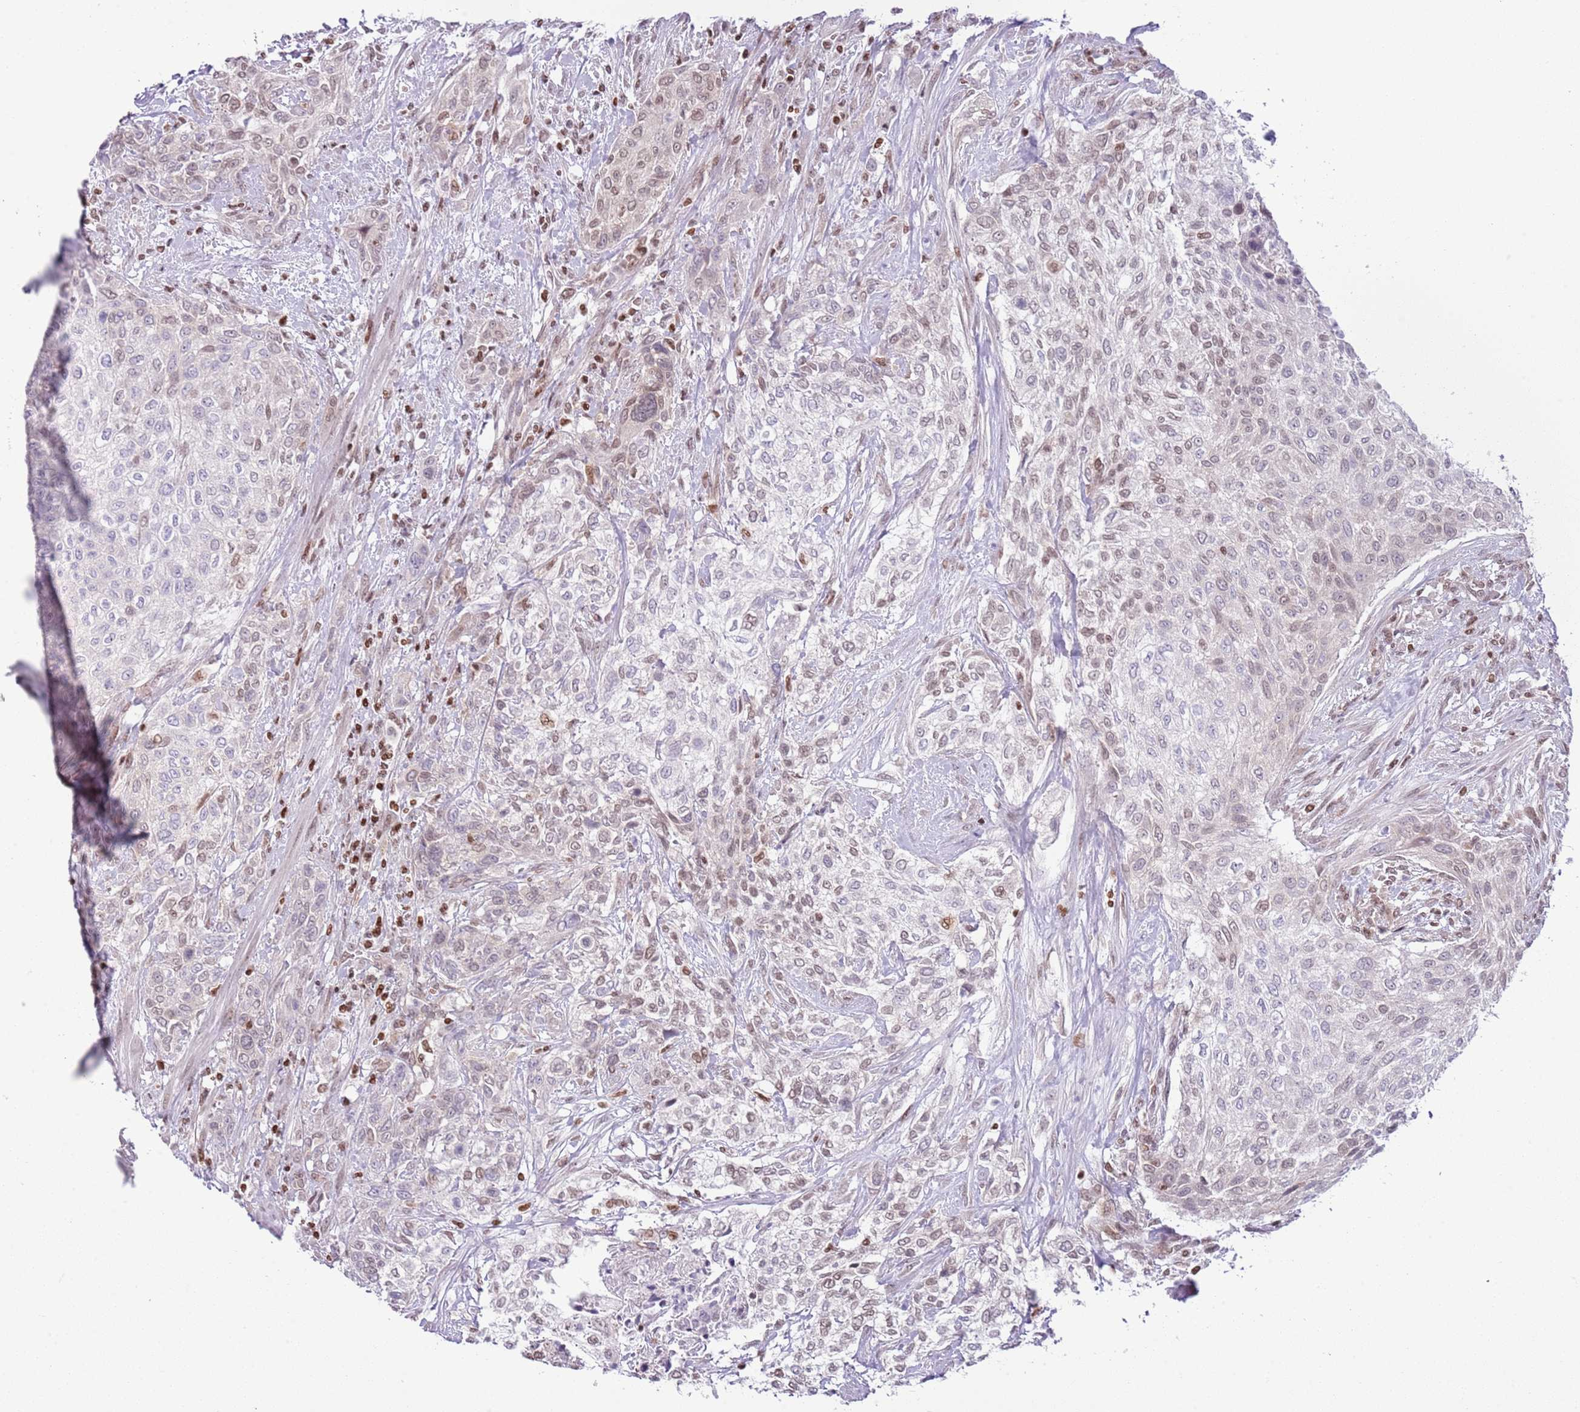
{"staining": {"intensity": "weak", "quantity": "25%-75%", "location": "nuclear"}, "tissue": "urothelial cancer", "cell_type": "Tumor cells", "image_type": "cancer", "snomed": [{"axis": "morphology", "description": "Normal tissue, NOS"}, {"axis": "morphology", "description": "Urothelial carcinoma, NOS"}, {"axis": "topography", "description": "Urinary bladder"}, {"axis": "topography", "description": "Peripheral nerve tissue"}], "caption": "The histopathology image displays a brown stain indicating the presence of a protein in the nuclear of tumor cells in urothelial cancer.", "gene": "SELENOH", "patient": {"sex": "male", "age": 35}}